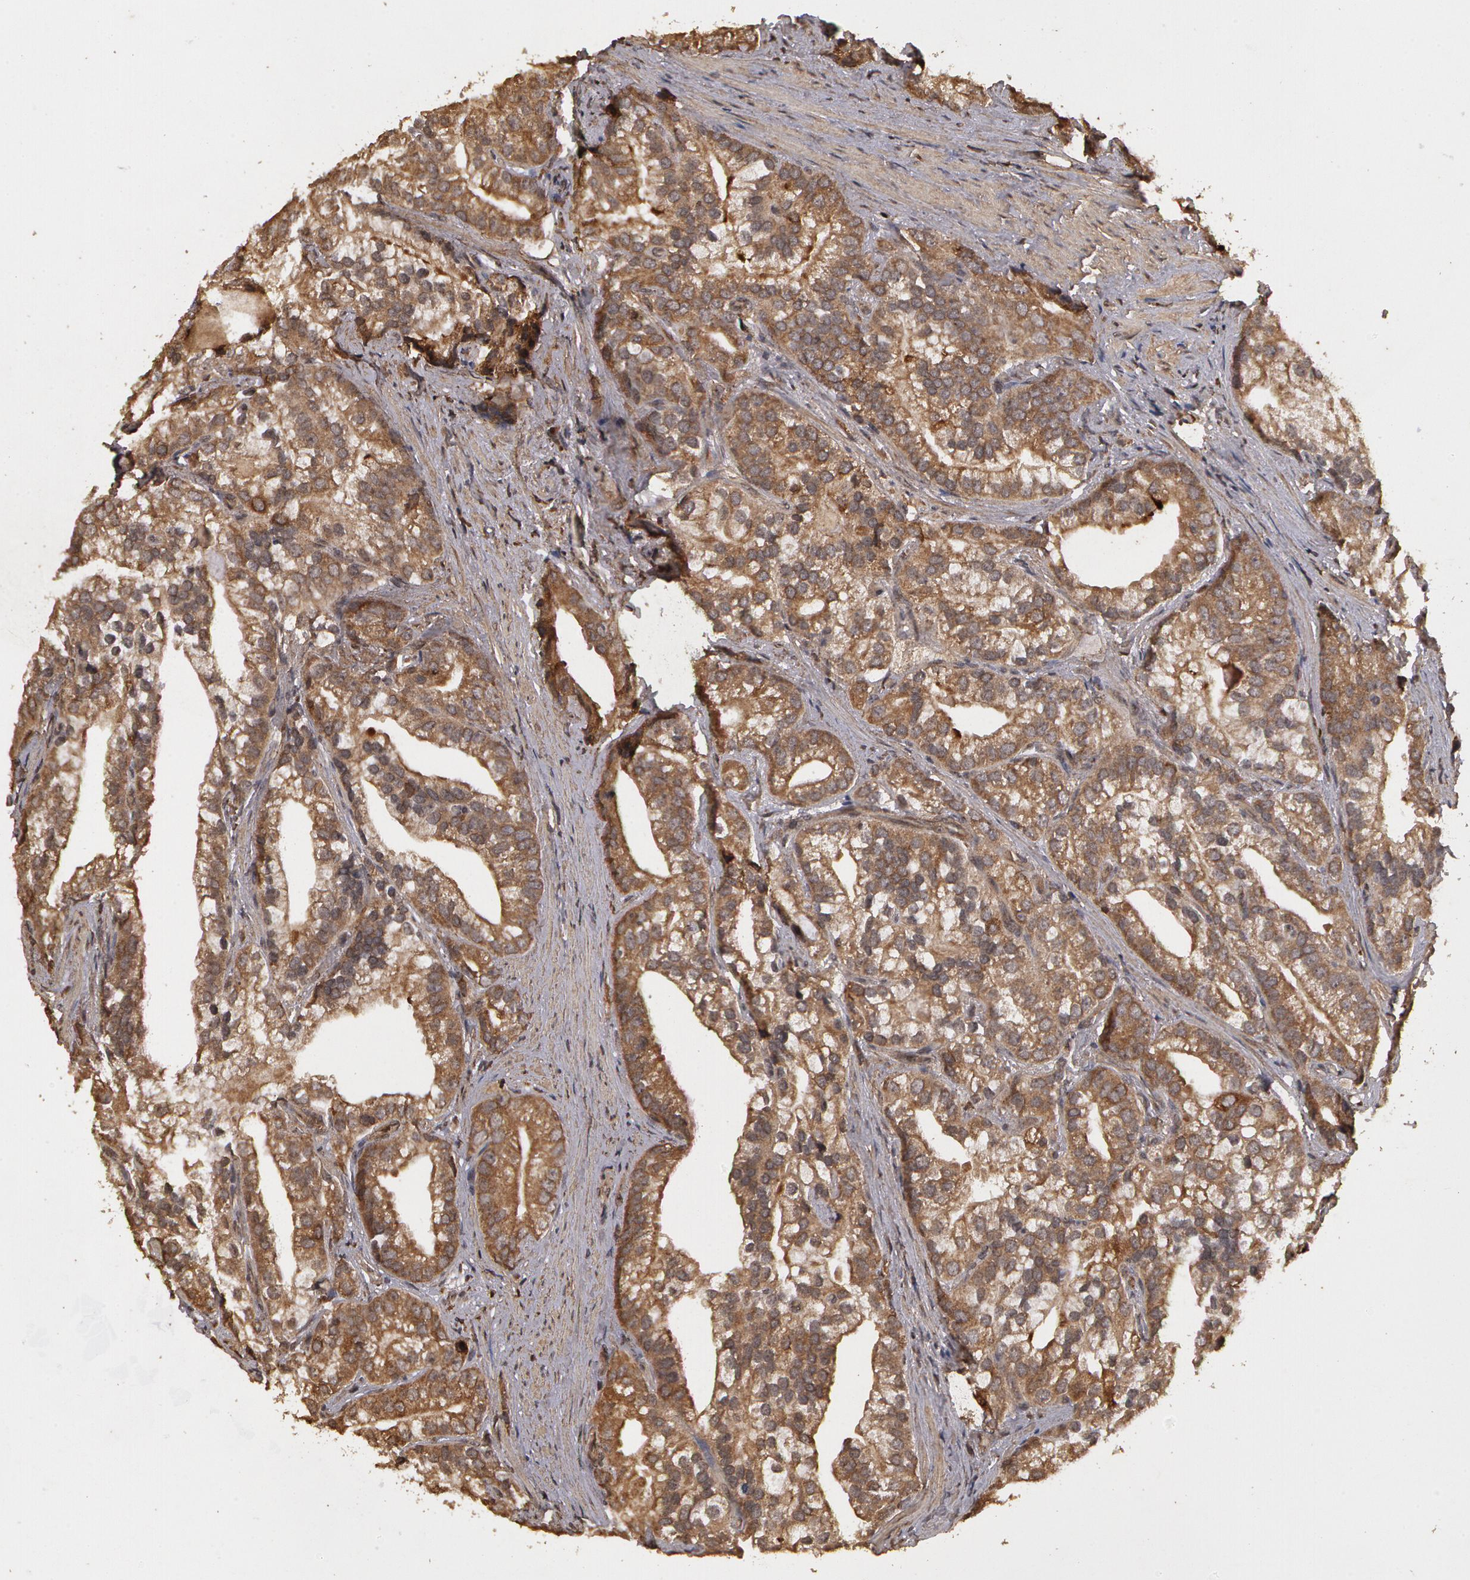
{"staining": {"intensity": "weak", "quantity": ">75%", "location": "cytoplasmic/membranous"}, "tissue": "prostate cancer", "cell_type": "Tumor cells", "image_type": "cancer", "snomed": [{"axis": "morphology", "description": "Adenocarcinoma, Low grade"}, {"axis": "topography", "description": "Prostate"}], "caption": "DAB (3,3'-diaminobenzidine) immunohistochemical staining of prostate adenocarcinoma (low-grade) demonstrates weak cytoplasmic/membranous protein positivity in approximately >75% of tumor cells. The staining was performed using DAB (3,3'-diaminobenzidine) to visualize the protein expression in brown, while the nuclei were stained in blue with hematoxylin (Magnification: 20x).", "gene": "CALR", "patient": {"sex": "male", "age": 71}}